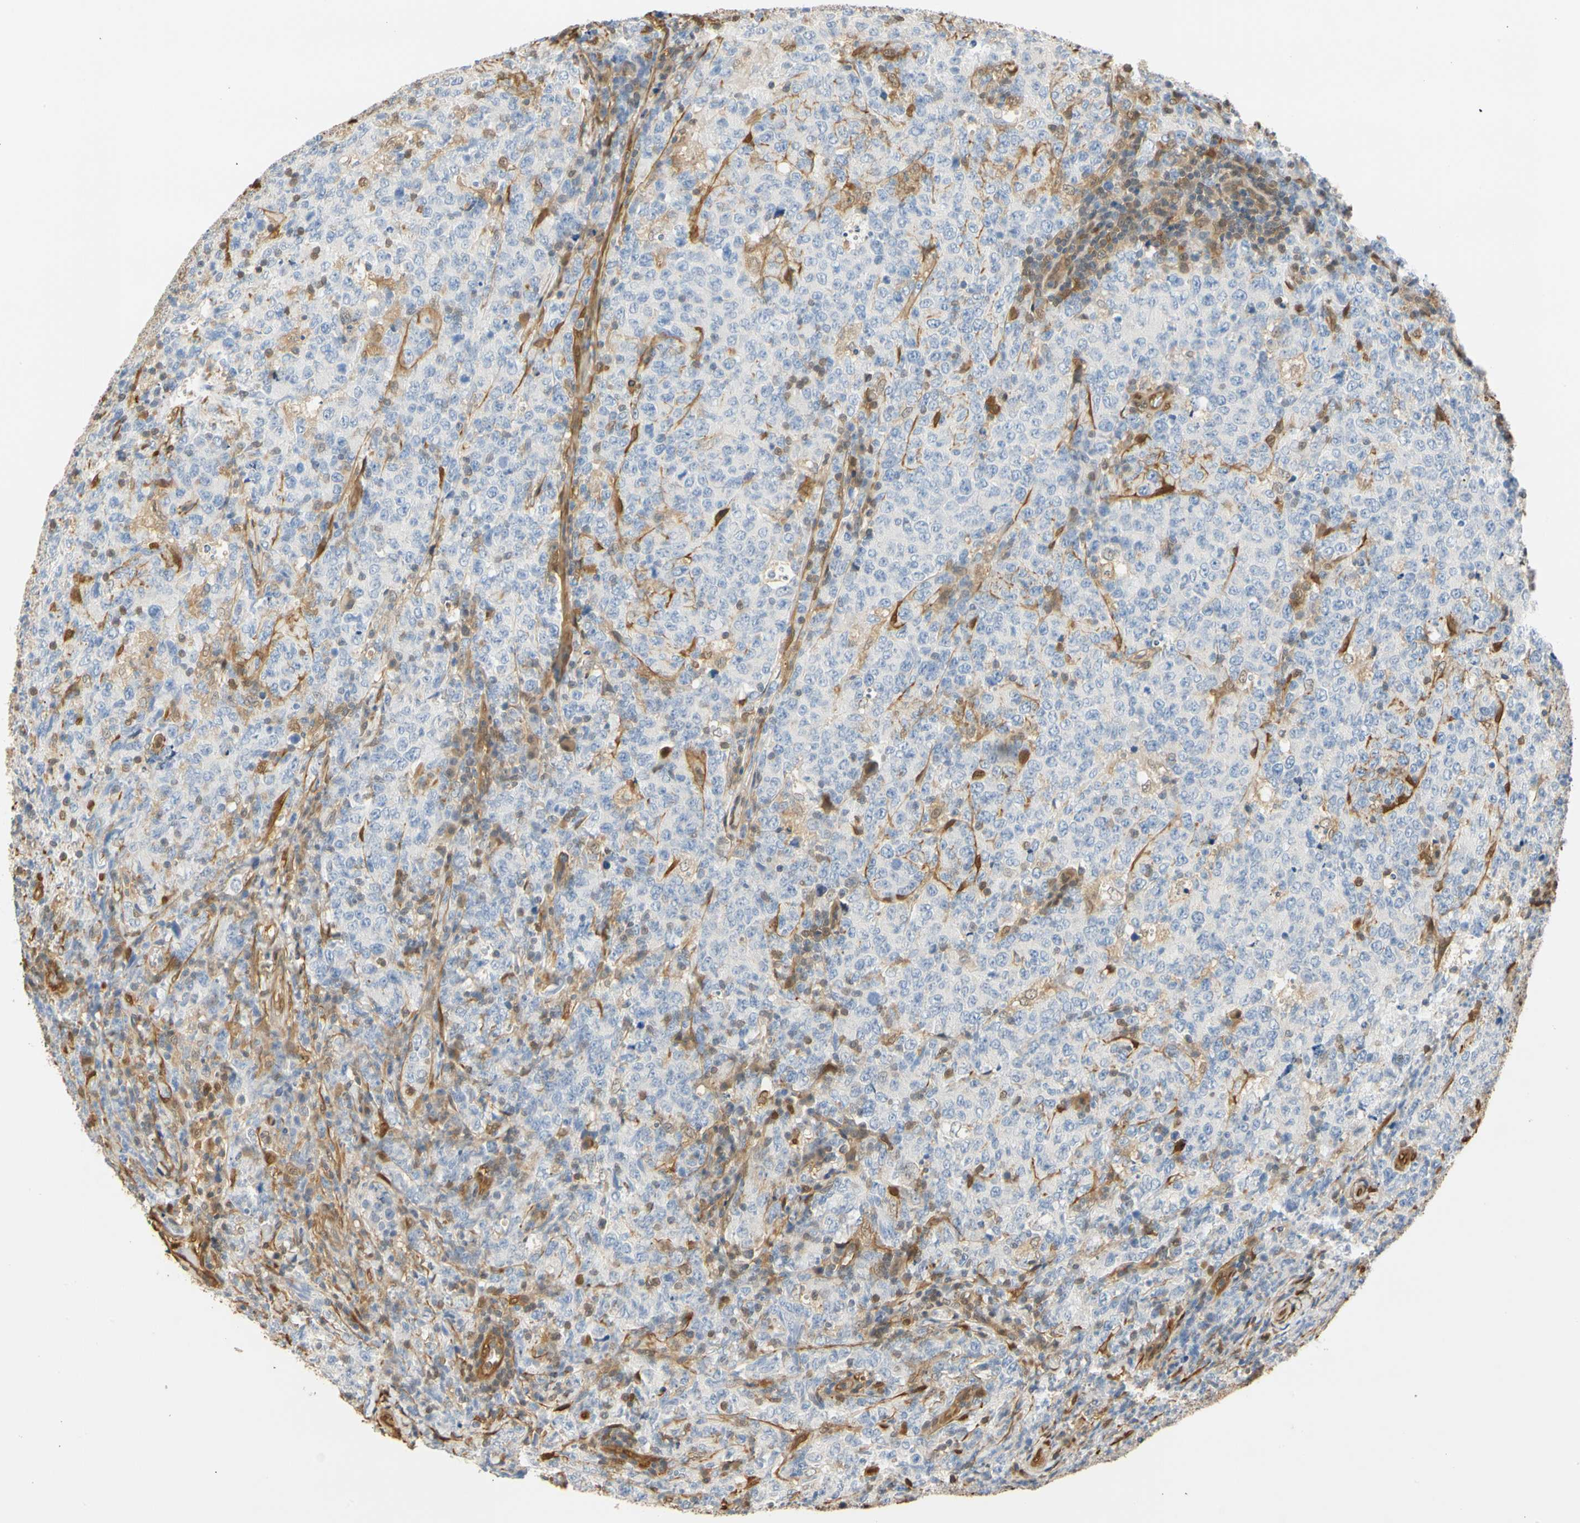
{"staining": {"intensity": "negative", "quantity": "none", "location": "none"}, "tissue": "lymphoma", "cell_type": "Tumor cells", "image_type": "cancer", "snomed": [{"axis": "morphology", "description": "Malignant lymphoma, non-Hodgkin's type, High grade"}, {"axis": "topography", "description": "Tonsil"}], "caption": "DAB immunohistochemical staining of high-grade malignant lymphoma, non-Hodgkin's type displays no significant staining in tumor cells.", "gene": "S100A6", "patient": {"sex": "female", "age": 36}}